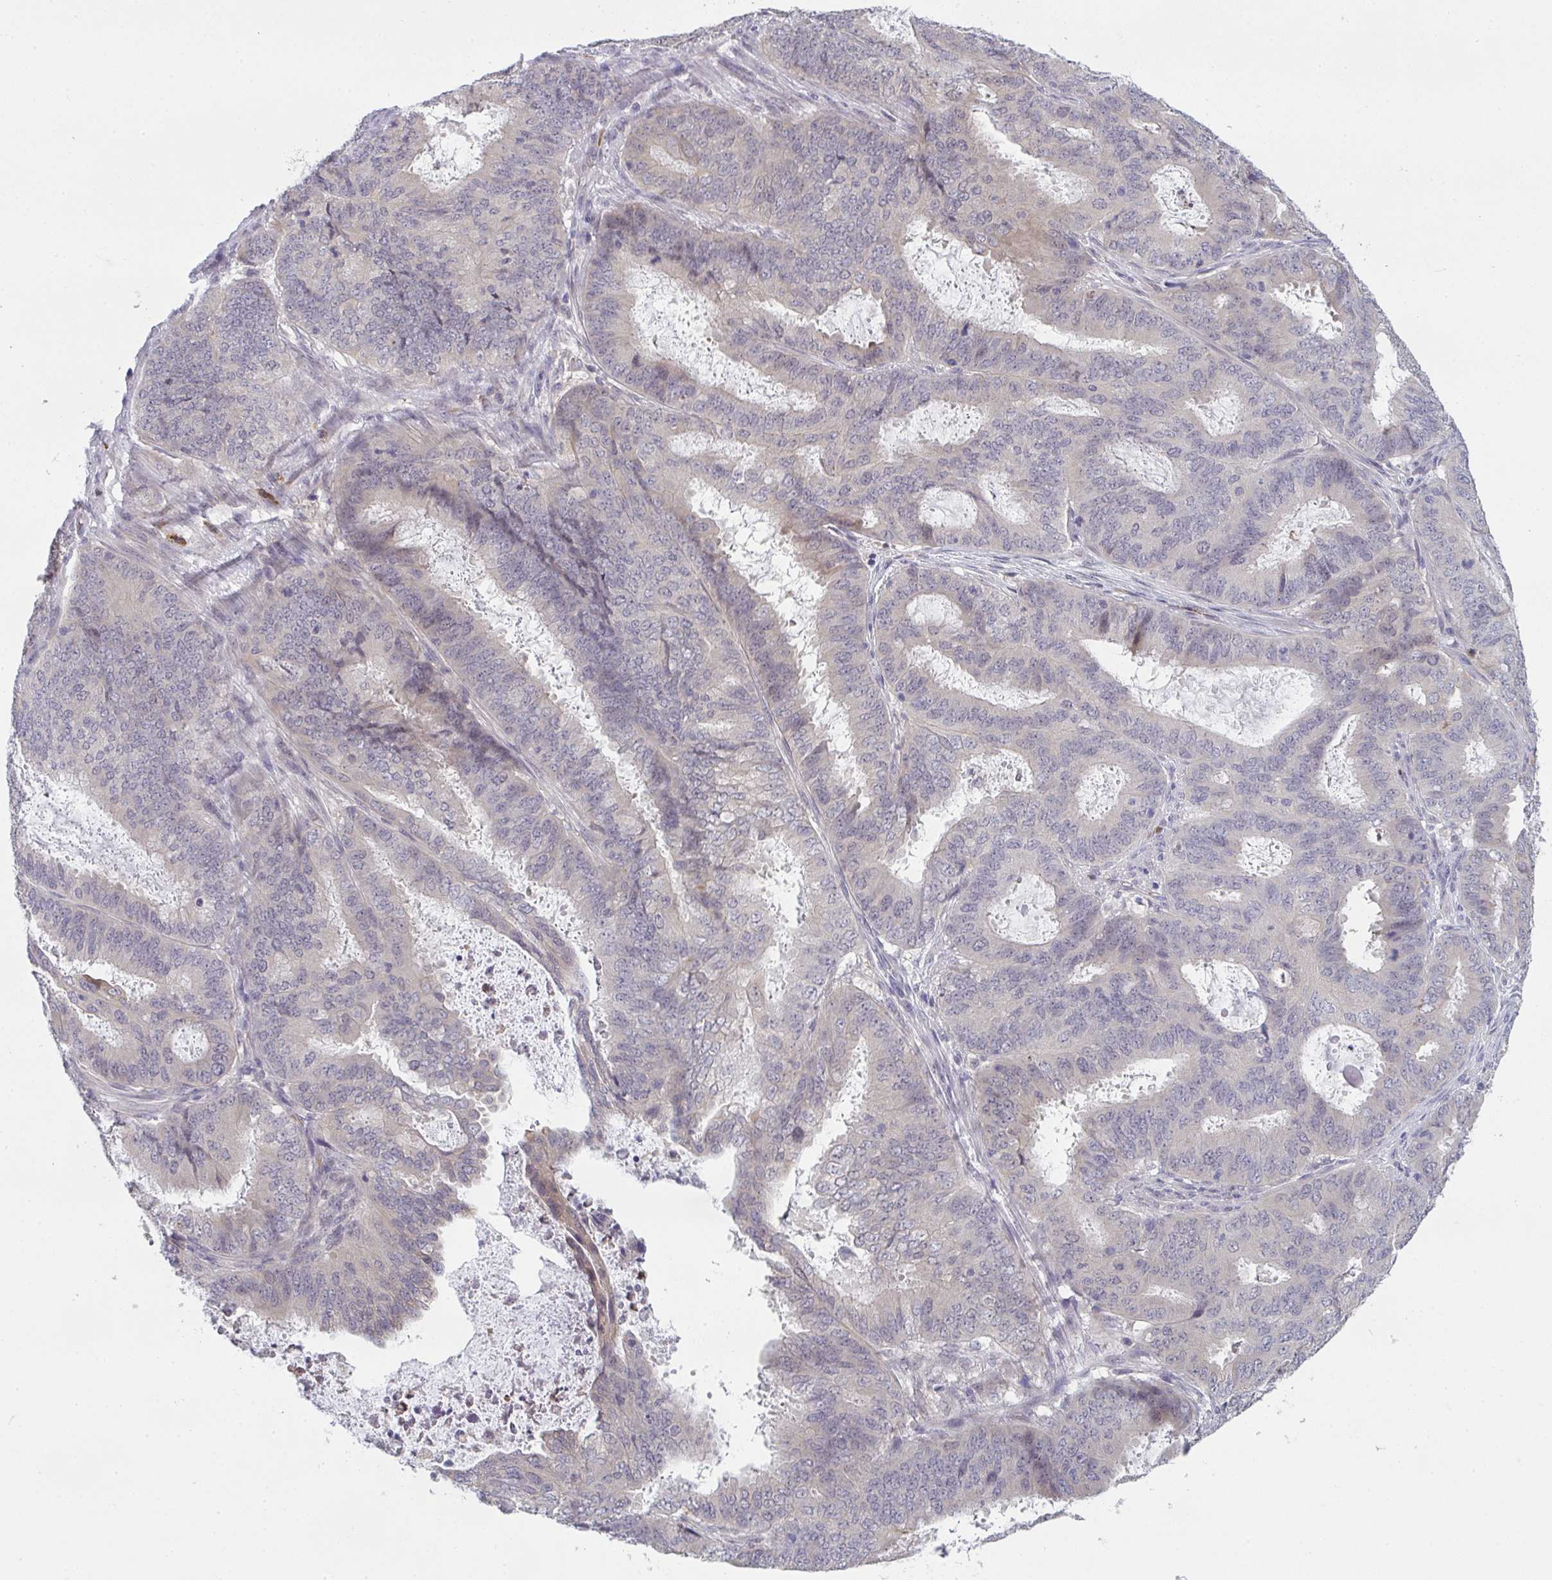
{"staining": {"intensity": "weak", "quantity": "<25%", "location": "nuclear"}, "tissue": "endometrial cancer", "cell_type": "Tumor cells", "image_type": "cancer", "snomed": [{"axis": "morphology", "description": "Adenocarcinoma, NOS"}, {"axis": "topography", "description": "Endometrium"}], "caption": "Endometrial cancer stained for a protein using IHC displays no expression tumor cells.", "gene": "RIOK1", "patient": {"sex": "female", "age": 51}}